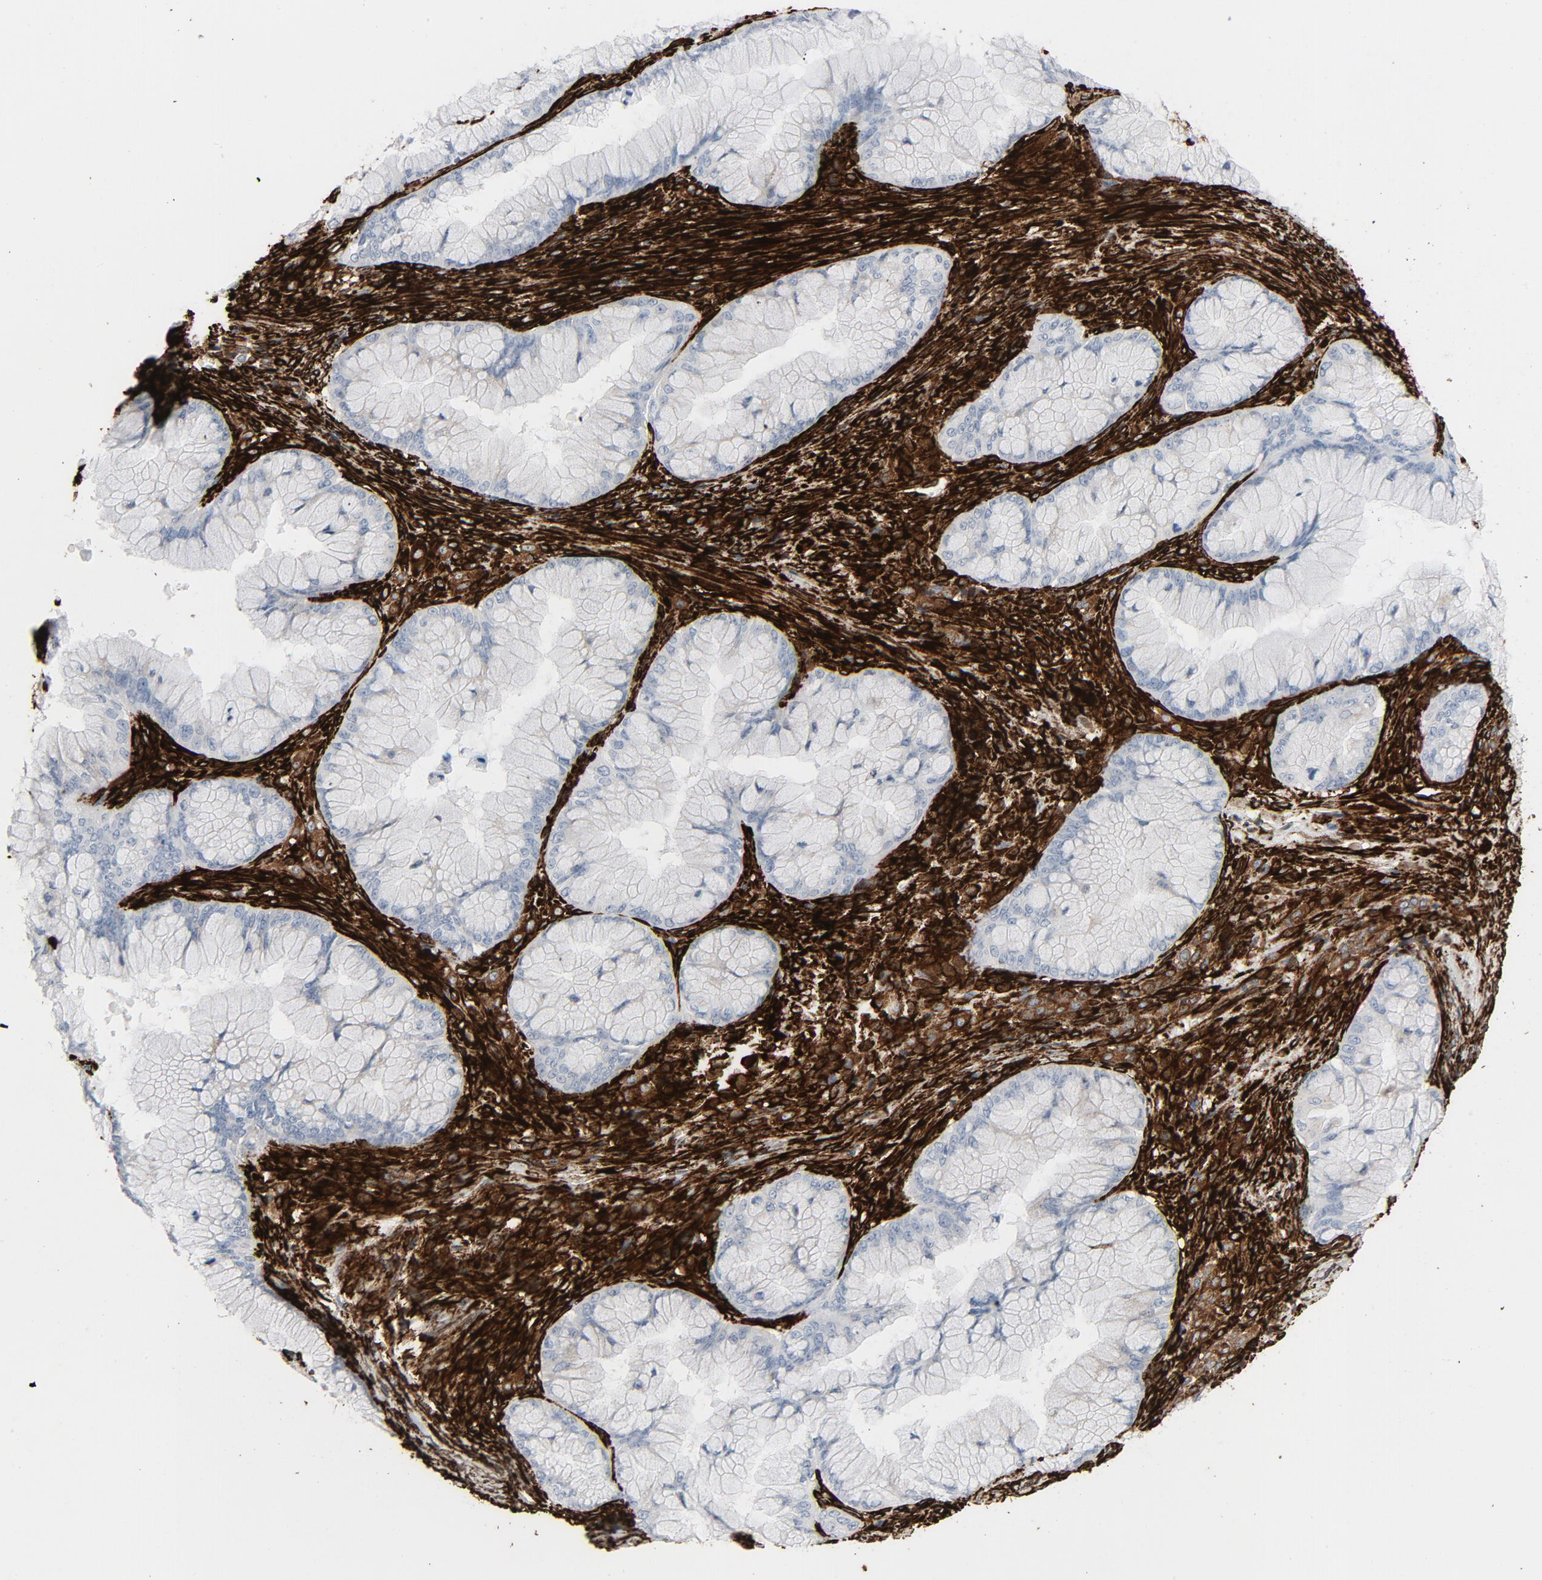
{"staining": {"intensity": "negative", "quantity": "none", "location": "none"}, "tissue": "ovarian cancer", "cell_type": "Tumor cells", "image_type": "cancer", "snomed": [{"axis": "morphology", "description": "Cystadenocarcinoma, mucinous, NOS"}, {"axis": "topography", "description": "Ovary"}], "caption": "Ovarian cancer was stained to show a protein in brown. There is no significant positivity in tumor cells.", "gene": "SERPINH1", "patient": {"sex": "female", "age": 73}}